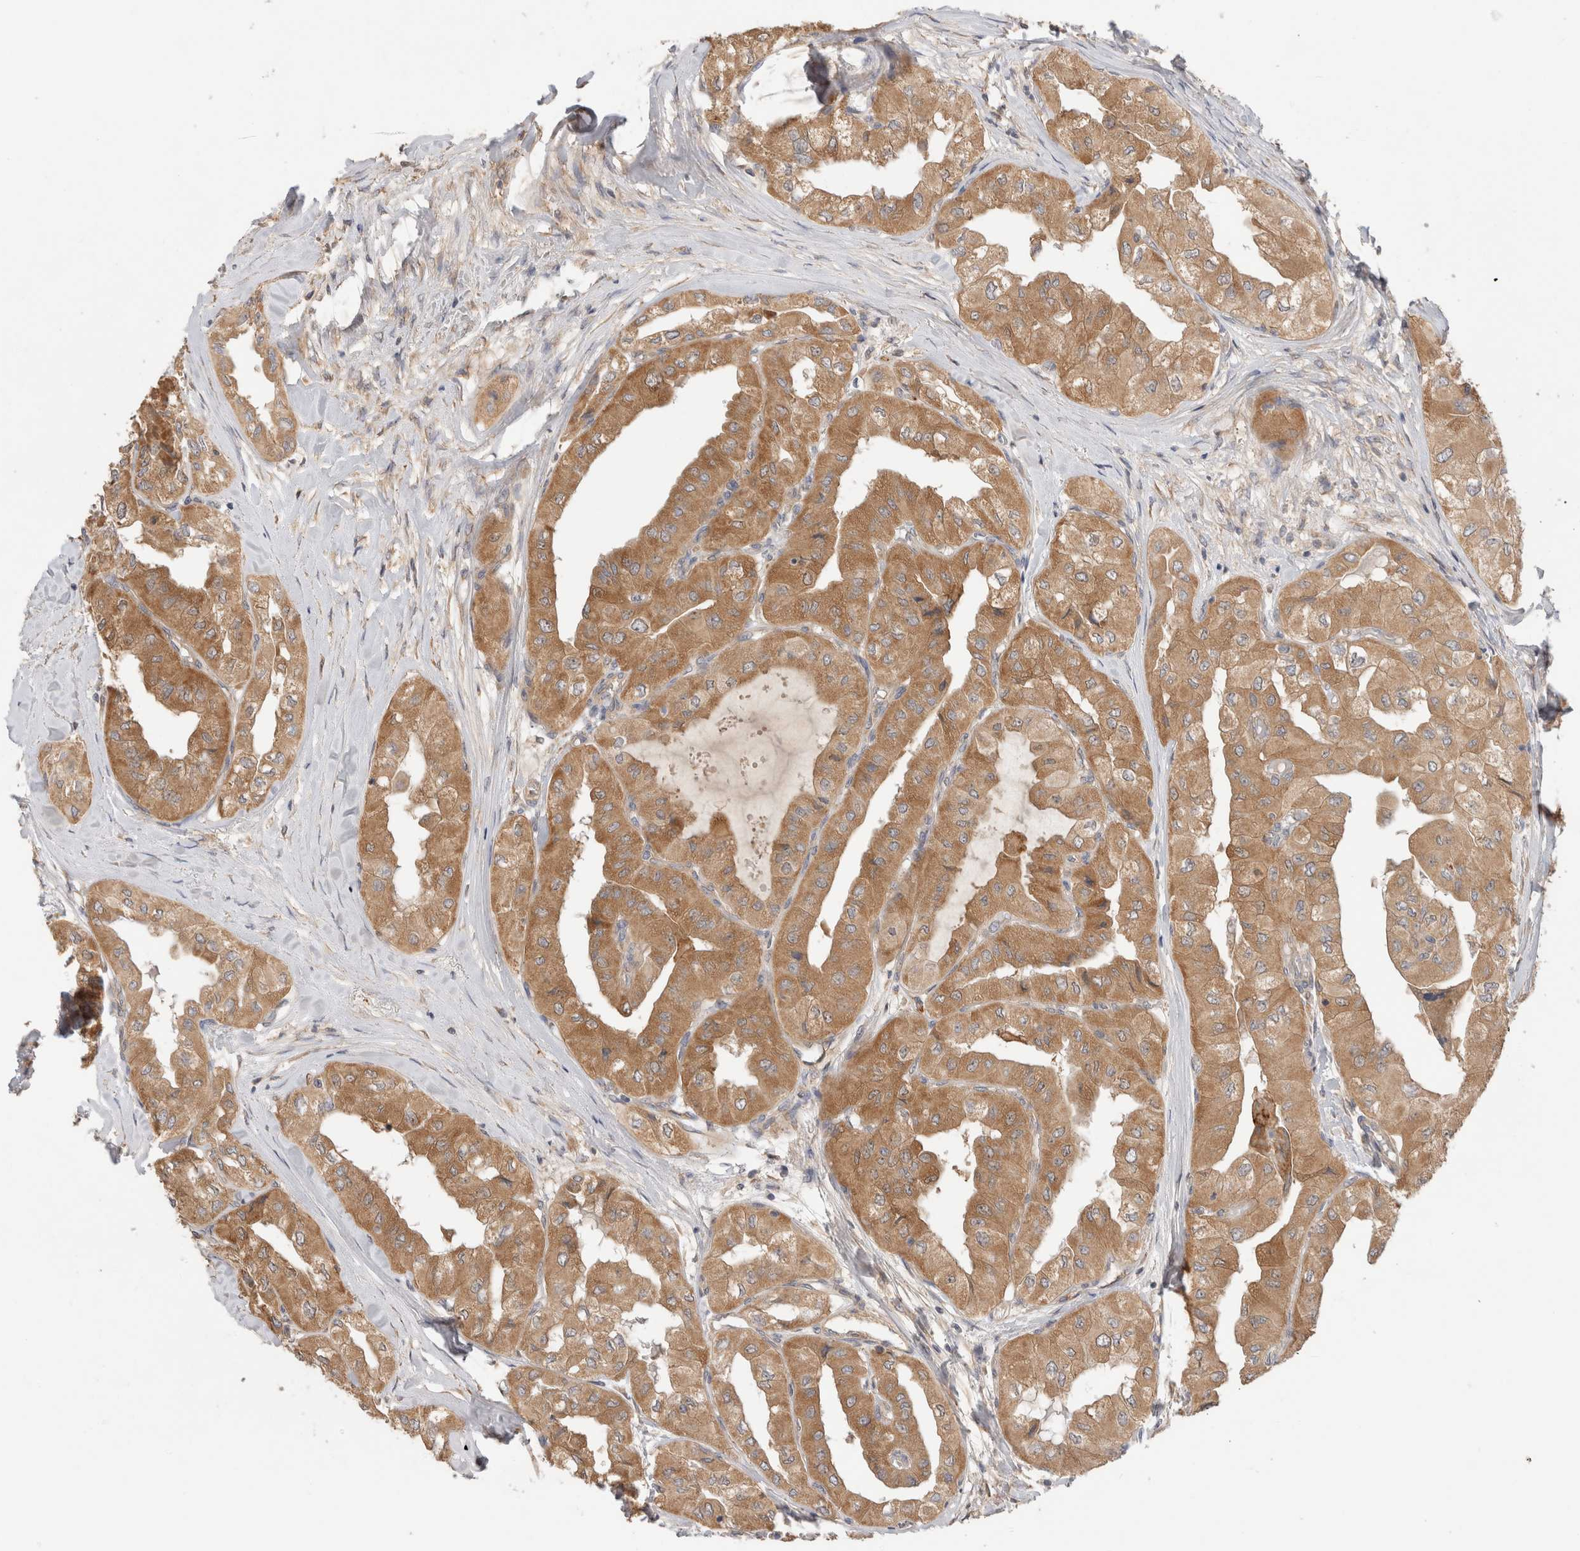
{"staining": {"intensity": "moderate", "quantity": ">75%", "location": "cytoplasmic/membranous"}, "tissue": "thyroid cancer", "cell_type": "Tumor cells", "image_type": "cancer", "snomed": [{"axis": "morphology", "description": "Papillary adenocarcinoma, NOS"}, {"axis": "topography", "description": "Thyroid gland"}], "caption": "Thyroid papillary adenocarcinoma was stained to show a protein in brown. There is medium levels of moderate cytoplasmic/membranous expression in about >75% of tumor cells. Using DAB (brown) and hematoxylin (blue) stains, captured at high magnification using brightfield microscopy.", "gene": "SGK3", "patient": {"sex": "female", "age": 59}}